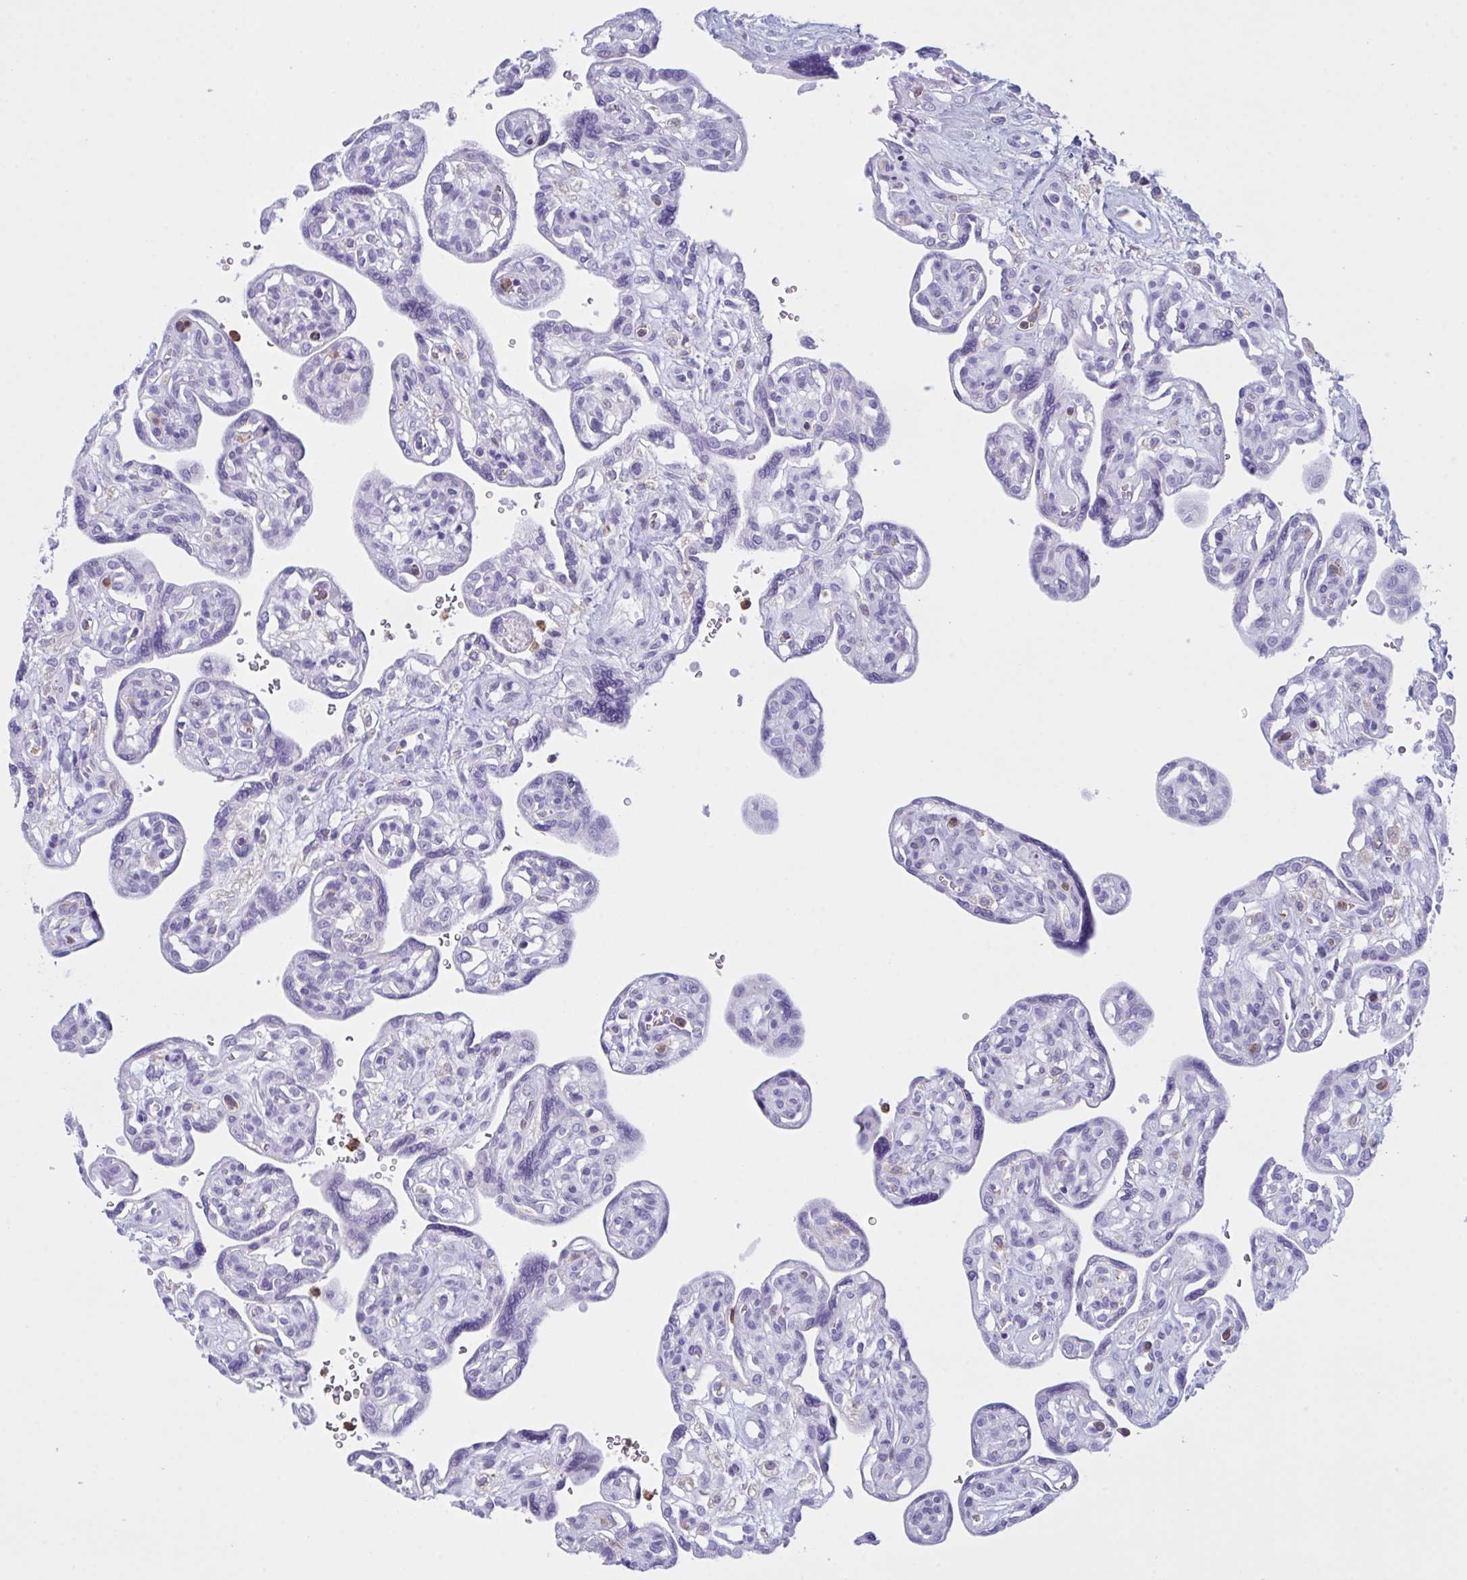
{"staining": {"intensity": "negative", "quantity": "none", "location": "none"}, "tissue": "placenta", "cell_type": "Decidual cells", "image_type": "normal", "snomed": [{"axis": "morphology", "description": "Normal tissue, NOS"}, {"axis": "topography", "description": "Placenta"}], "caption": "IHC micrograph of unremarkable placenta: human placenta stained with DAB exhibits no significant protein positivity in decidual cells.", "gene": "MYO1F", "patient": {"sex": "female", "age": 39}}